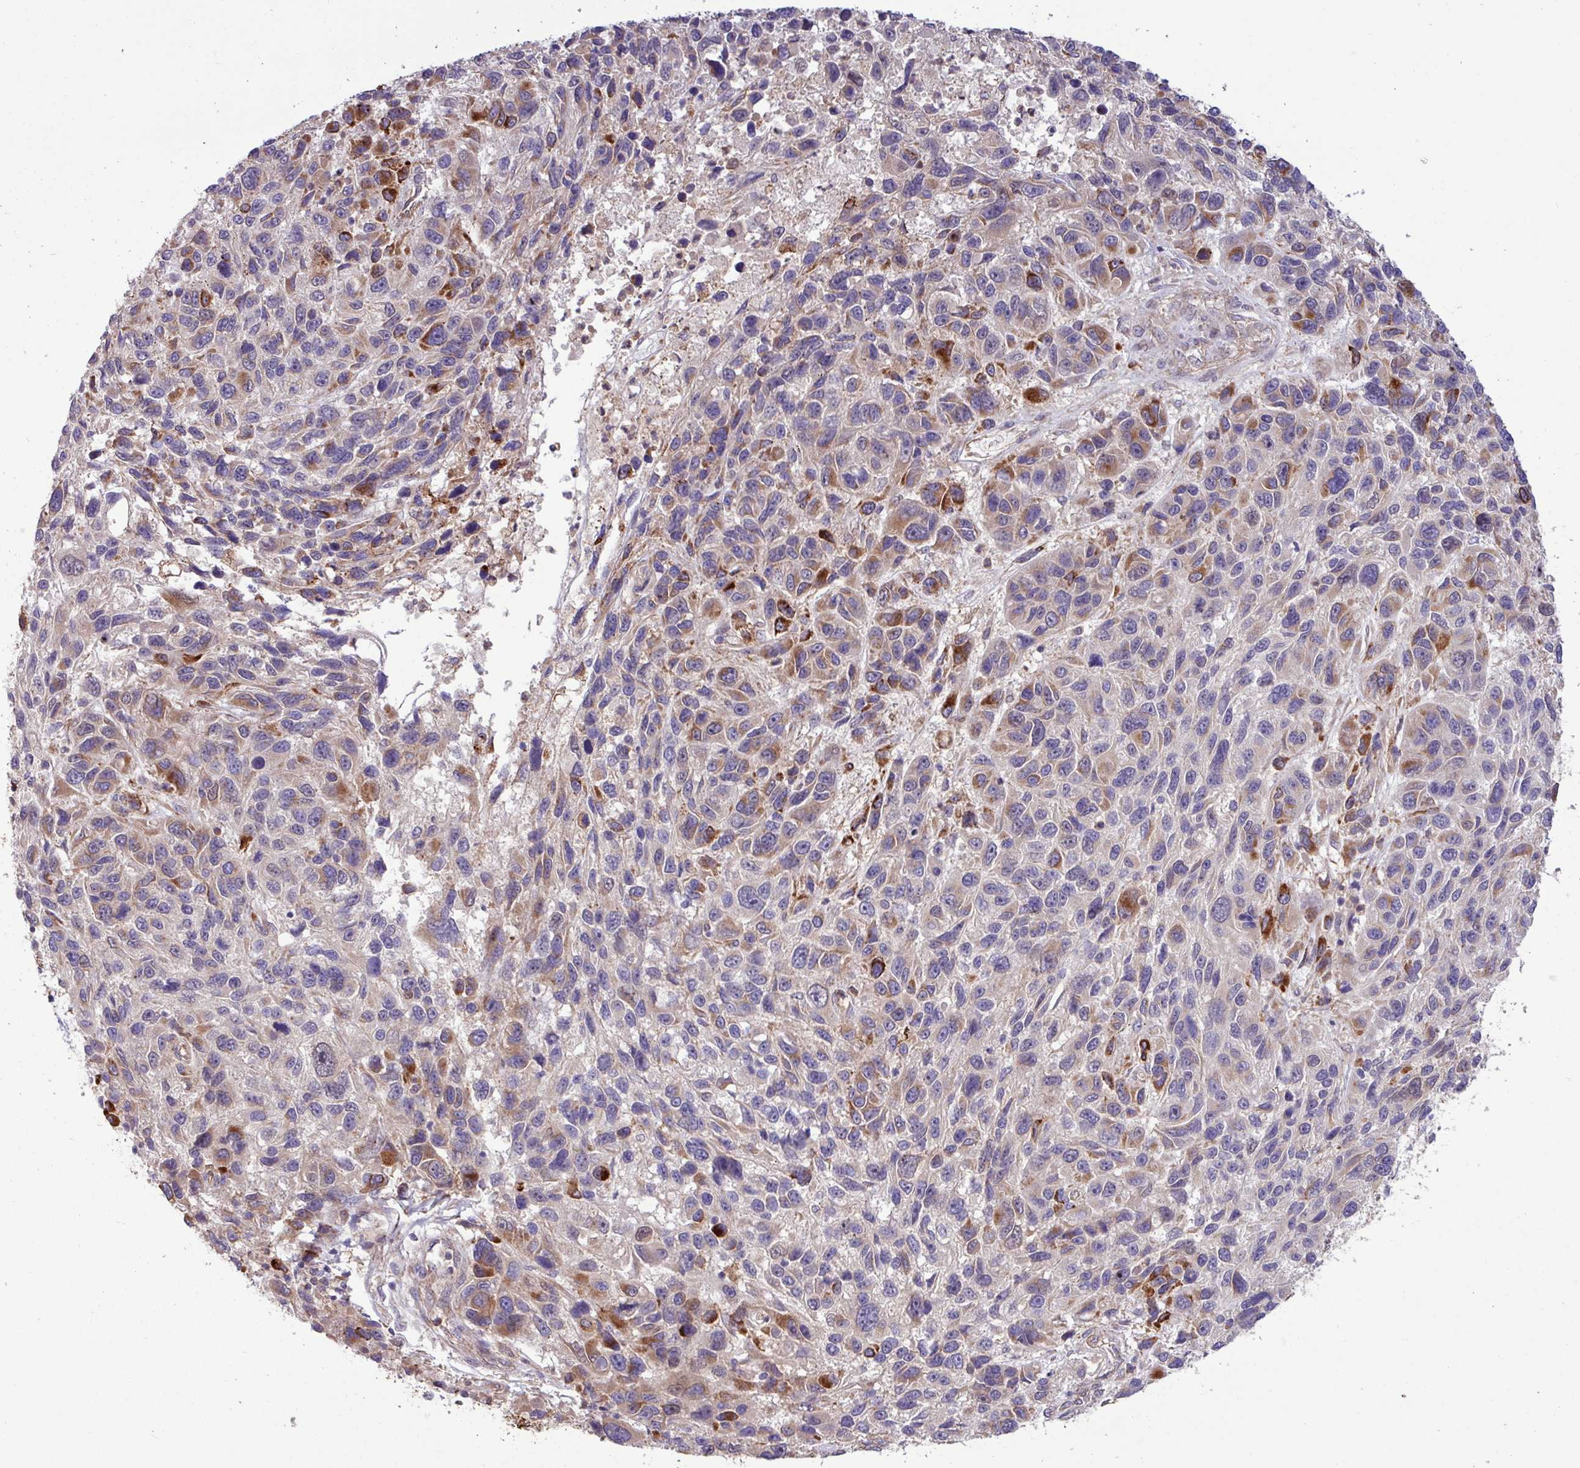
{"staining": {"intensity": "strong", "quantity": "<25%", "location": "cytoplasmic/membranous"}, "tissue": "melanoma", "cell_type": "Tumor cells", "image_type": "cancer", "snomed": [{"axis": "morphology", "description": "Malignant melanoma, NOS"}, {"axis": "topography", "description": "Skin"}], "caption": "The image demonstrates immunohistochemical staining of malignant melanoma. There is strong cytoplasmic/membranous positivity is appreciated in approximately <25% of tumor cells. (DAB IHC, brown staining for protein, blue staining for nuclei).", "gene": "CNTRL", "patient": {"sex": "male", "age": 53}}